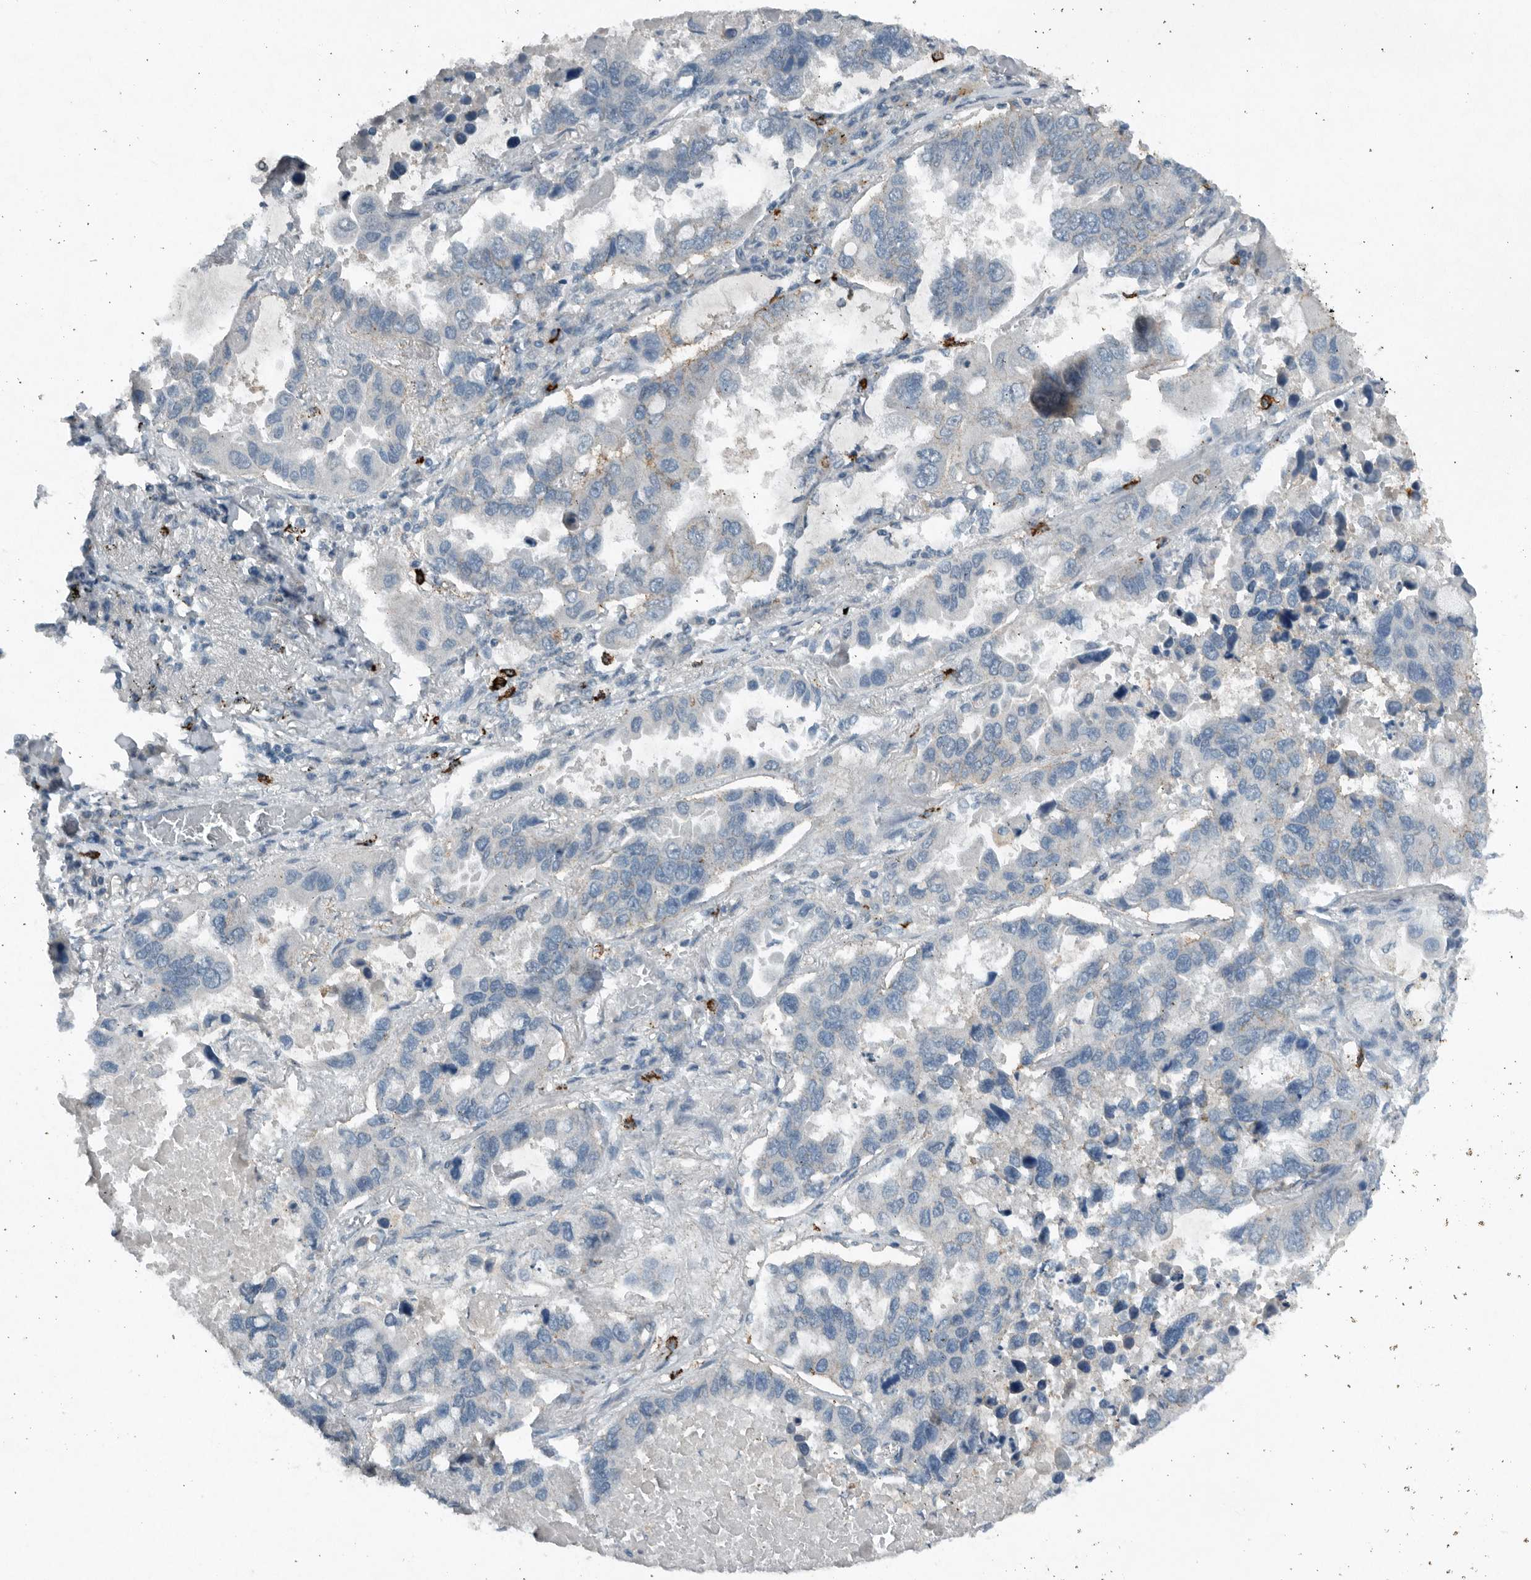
{"staining": {"intensity": "negative", "quantity": "none", "location": "none"}, "tissue": "lung cancer", "cell_type": "Tumor cells", "image_type": "cancer", "snomed": [{"axis": "morphology", "description": "Adenocarcinoma, NOS"}, {"axis": "topography", "description": "Lung"}], "caption": "This is a image of immunohistochemistry (IHC) staining of lung cancer (adenocarcinoma), which shows no positivity in tumor cells.", "gene": "IL20", "patient": {"sex": "male", "age": 64}}